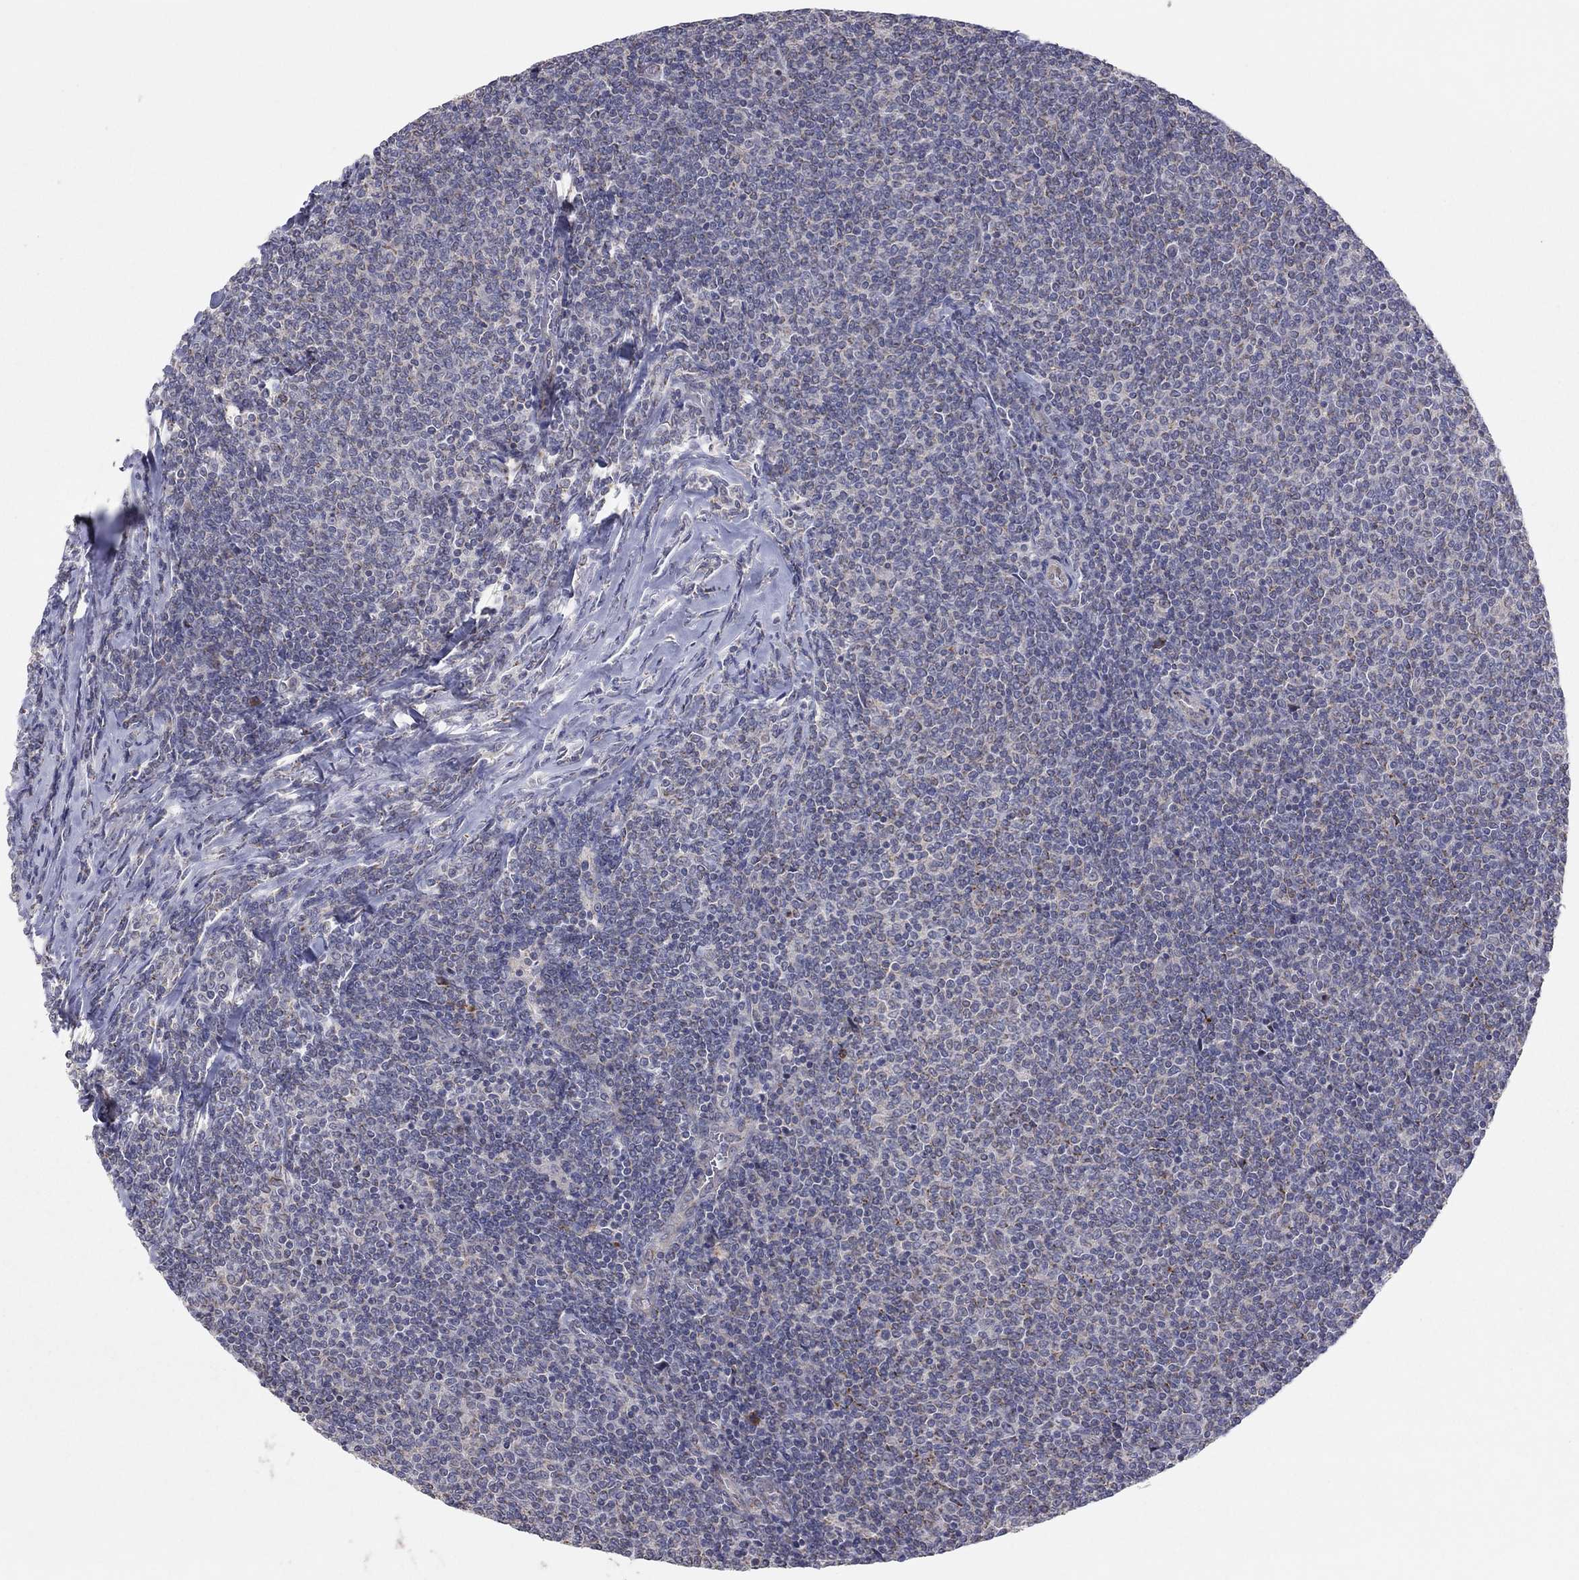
{"staining": {"intensity": "weak", "quantity": "25%-75%", "location": "cytoplasmic/membranous"}, "tissue": "lymphoma", "cell_type": "Tumor cells", "image_type": "cancer", "snomed": [{"axis": "morphology", "description": "Malignant lymphoma, non-Hodgkin's type, Low grade"}, {"axis": "topography", "description": "Lymph node"}], "caption": "Tumor cells show weak cytoplasmic/membranous expression in about 25%-75% of cells in lymphoma.", "gene": "CRACDL", "patient": {"sex": "male", "age": 52}}